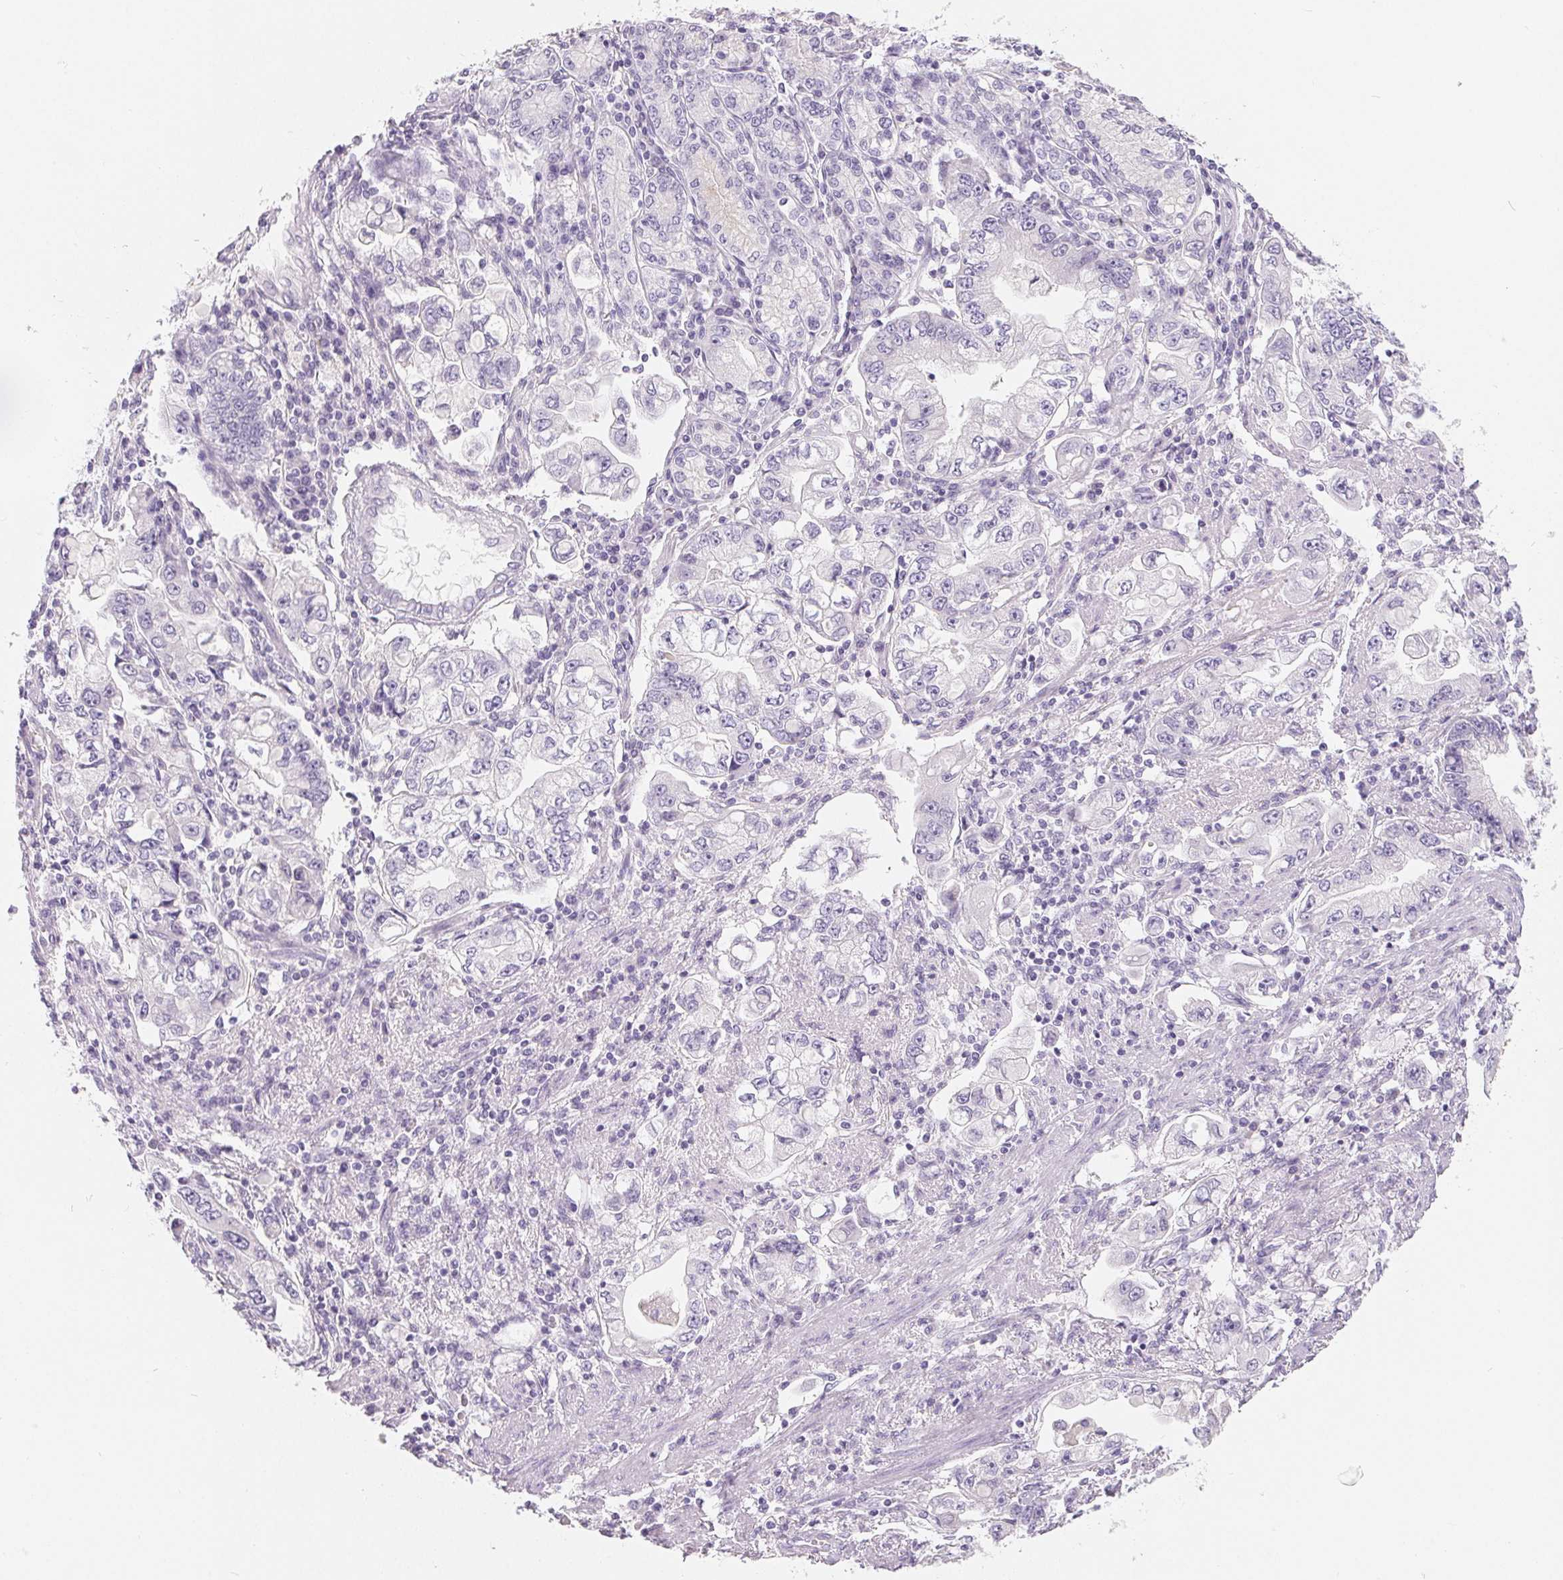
{"staining": {"intensity": "negative", "quantity": "none", "location": "none"}, "tissue": "stomach cancer", "cell_type": "Tumor cells", "image_type": "cancer", "snomed": [{"axis": "morphology", "description": "Adenocarcinoma, NOS"}, {"axis": "topography", "description": "Stomach, lower"}], "caption": "Immunohistochemistry (IHC) image of neoplastic tissue: human stomach cancer (adenocarcinoma) stained with DAB (3,3'-diaminobenzidine) demonstrates no significant protein expression in tumor cells.", "gene": "SPACA5B", "patient": {"sex": "female", "age": 93}}